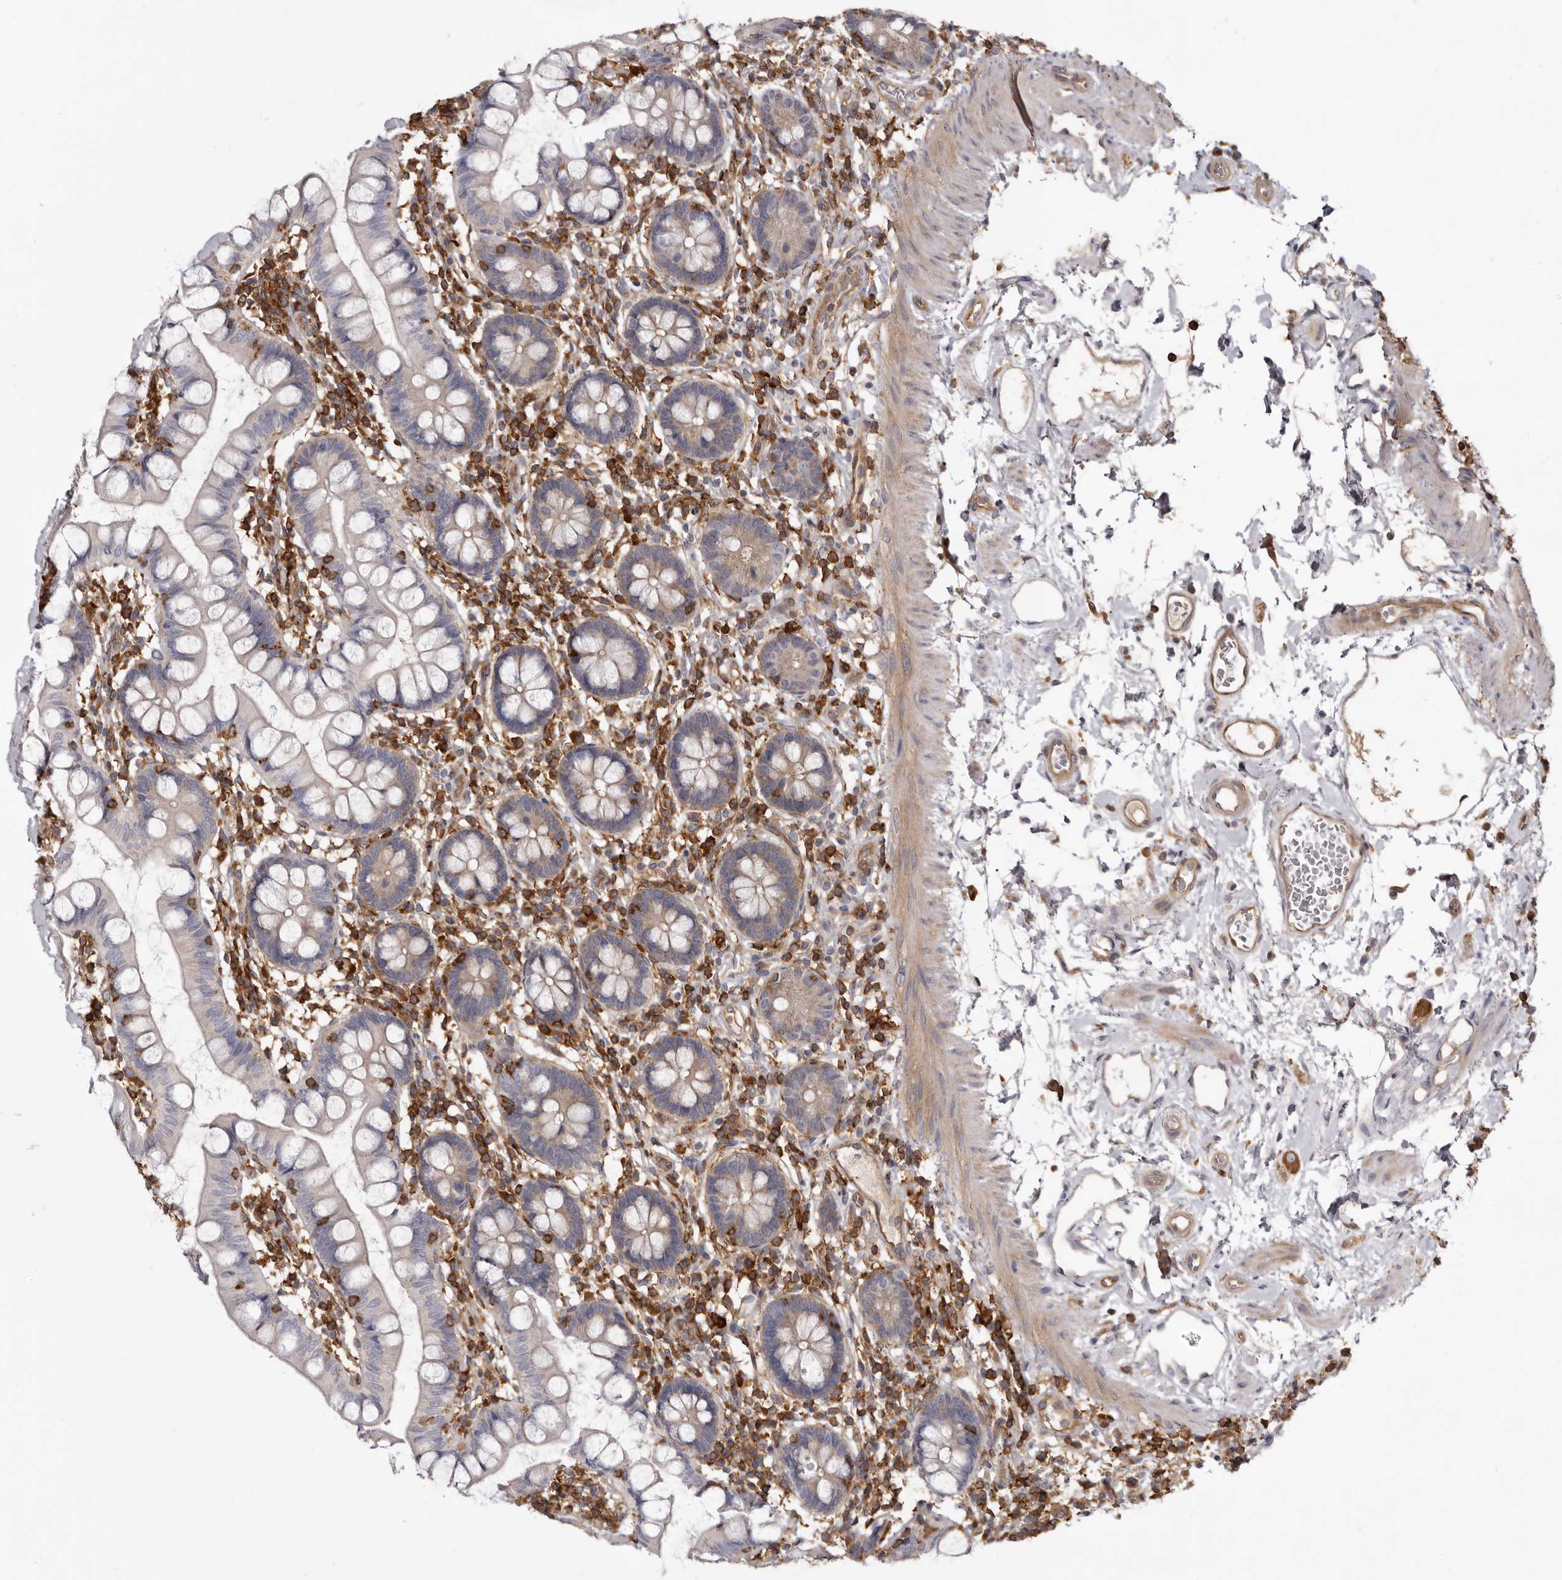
{"staining": {"intensity": "weak", "quantity": "25%-75%", "location": "cytoplasmic/membranous"}, "tissue": "small intestine", "cell_type": "Glandular cells", "image_type": "normal", "snomed": [{"axis": "morphology", "description": "Normal tissue, NOS"}, {"axis": "topography", "description": "Small intestine"}], "caption": "Immunohistochemistry (DAB) staining of unremarkable small intestine shows weak cytoplasmic/membranous protein staining in about 25%-75% of glandular cells. (brown staining indicates protein expression, while blue staining denotes nuclei).", "gene": "CBL", "patient": {"sex": "female", "age": 84}}